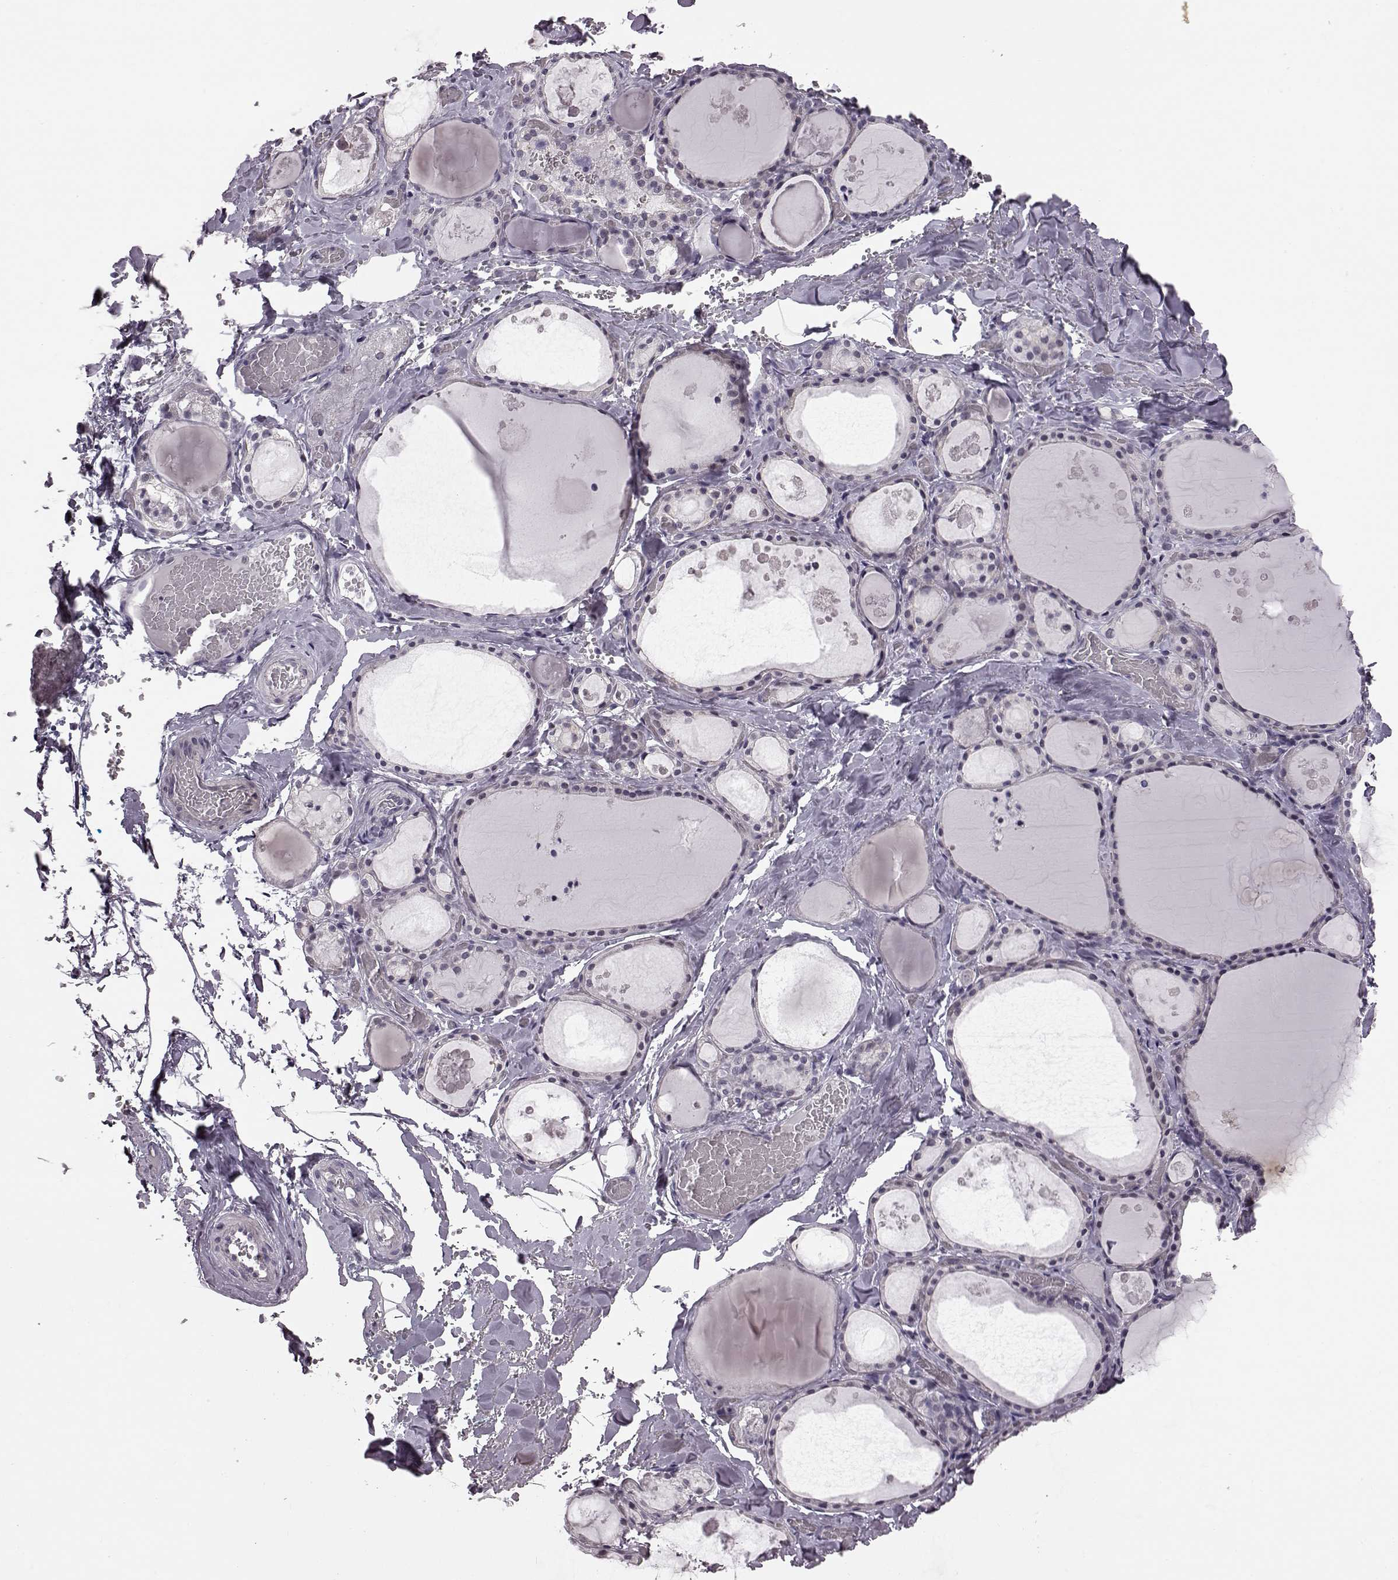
{"staining": {"intensity": "negative", "quantity": "none", "location": "none"}, "tissue": "thyroid gland", "cell_type": "Glandular cells", "image_type": "normal", "snomed": [{"axis": "morphology", "description": "Normal tissue, NOS"}, {"axis": "topography", "description": "Thyroid gland"}], "caption": "DAB immunohistochemical staining of unremarkable human thyroid gland shows no significant staining in glandular cells.", "gene": "C10orf62", "patient": {"sex": "male", "age": 56}}